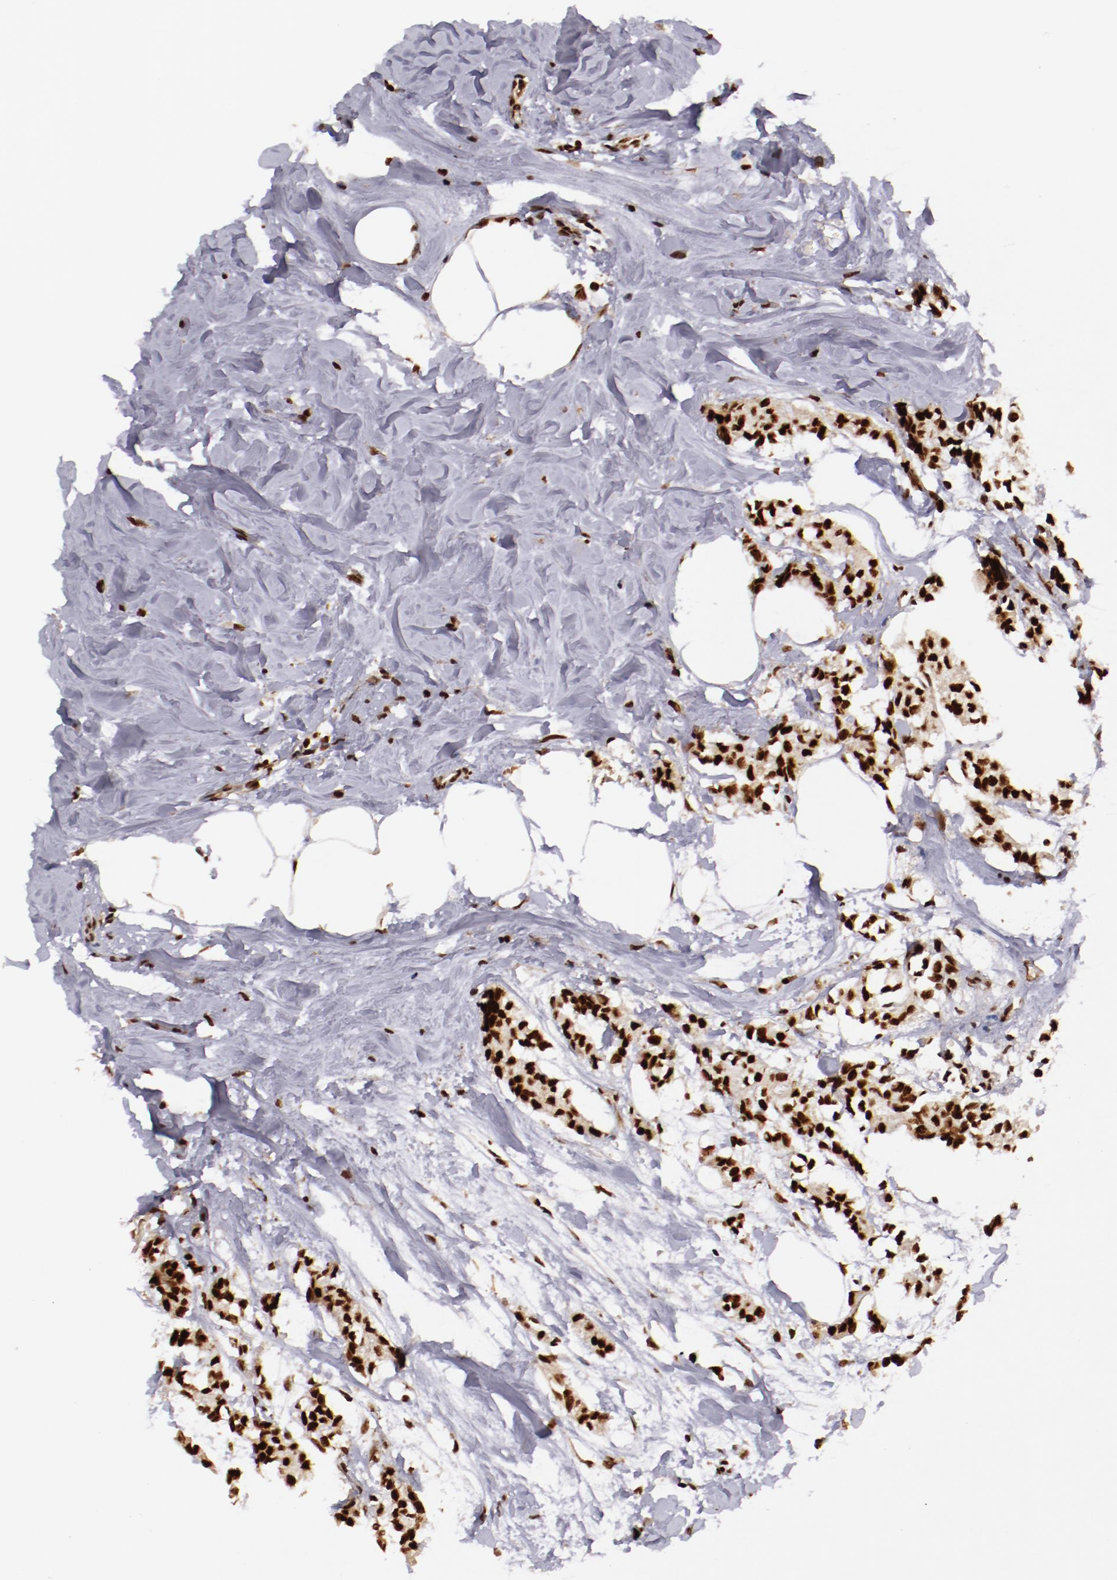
{"staining": {"intensity": "strong", "quantity": ">75%", "location": "nuclear"}, "tissue": "breast cancer", "cell_type": "Tumor cells", "image_type": "cancer", "snomed": [{"axis": "morphology", "description": "Duct carcinoma"}, {"axis": "topography", "description": "Breast"}], "caption": "Human breast cancer (intraductal carcinoma) stained with a brown dye shows strong nuclear positive staining in about >75% of tumor cells.", "gene": "STAG2", "patient": {"sex": "female", "age": 84}}